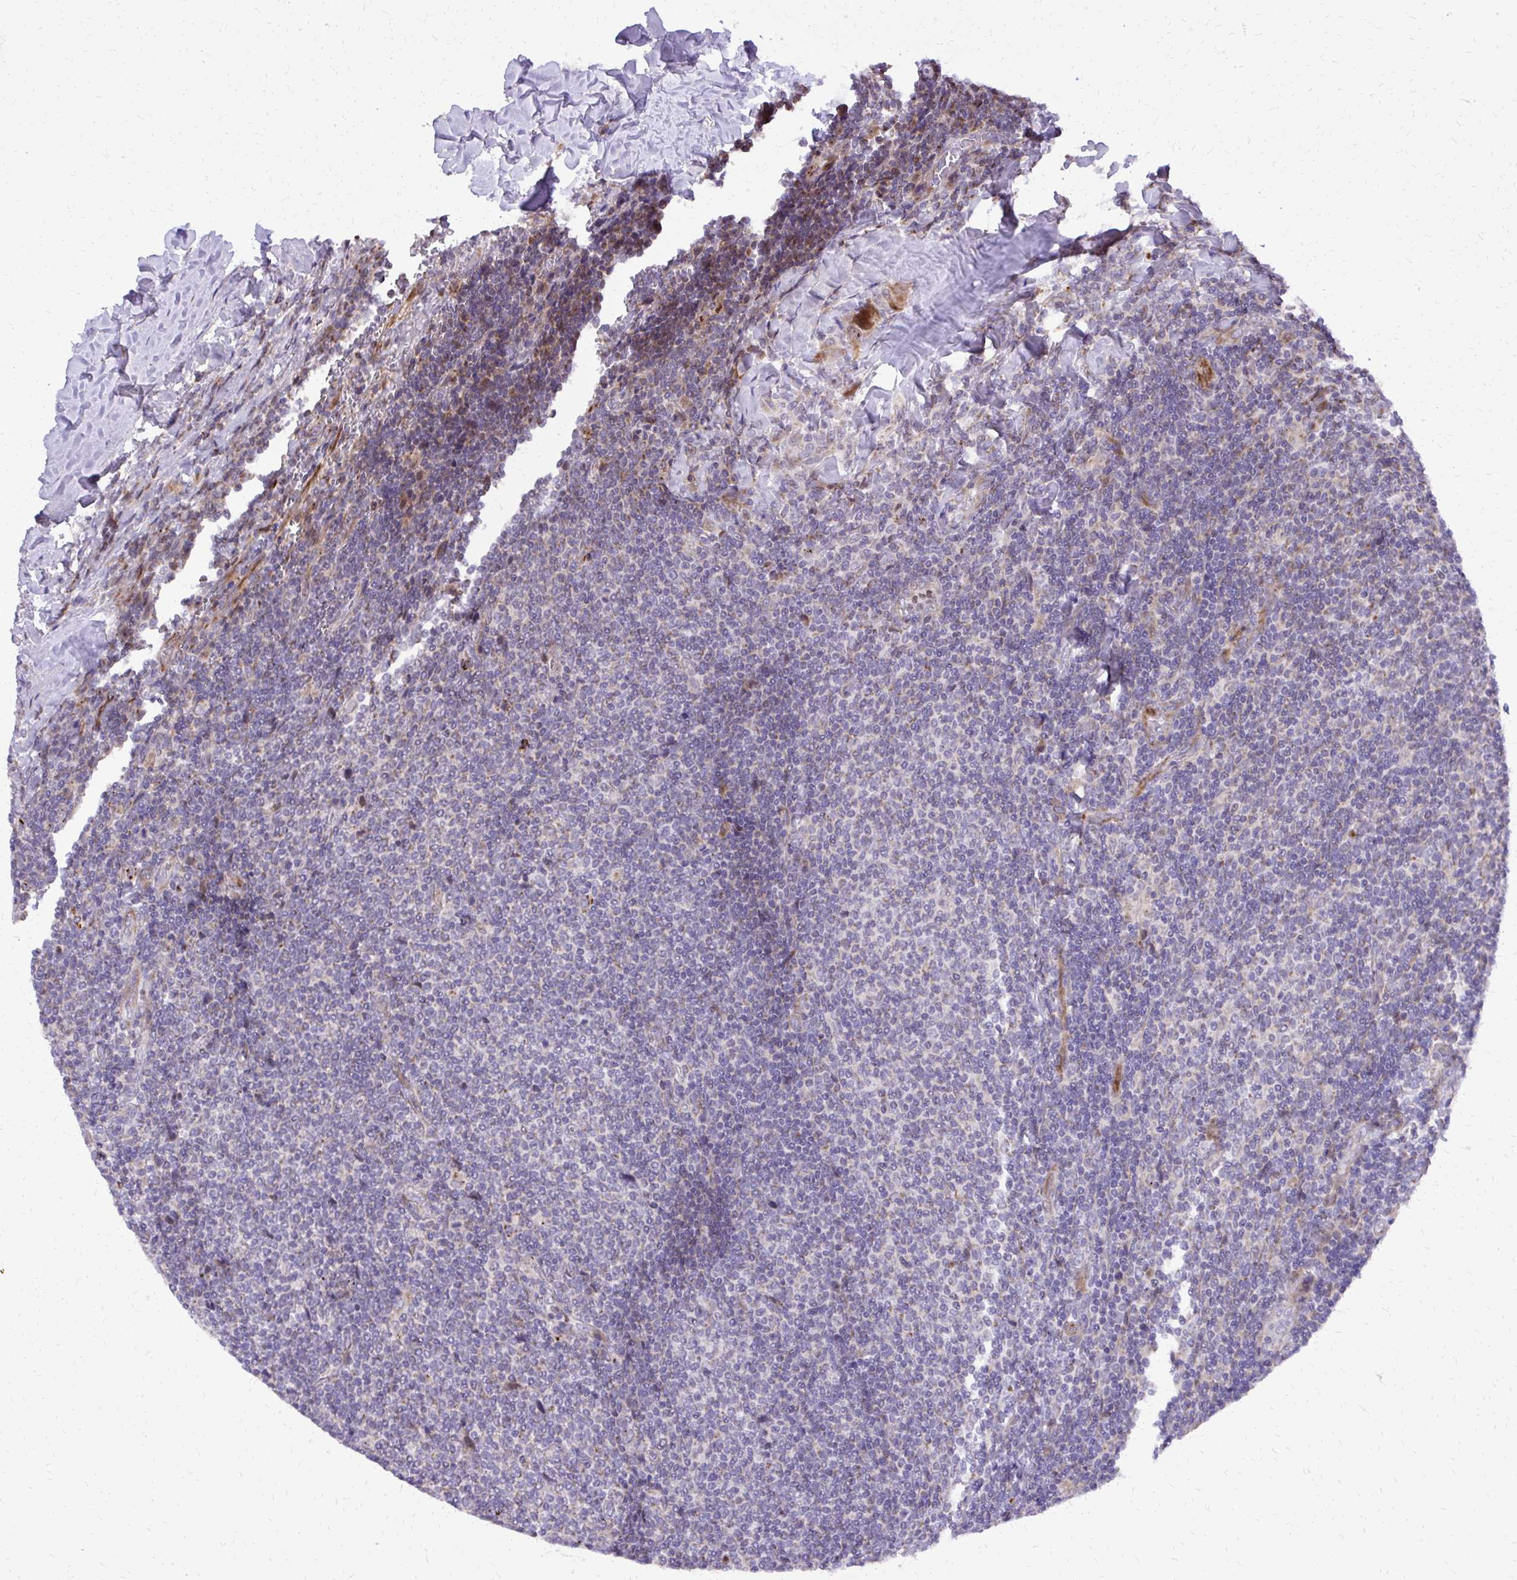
{"staining": {"intensity": "negative", "quantity": "none", "location": "none"}, "tissue": "lymphoma", "cell_type": "Tumor cells", "image_type": "cancer", "snomed": [{"axis": "morphology", "description": "Malignant lymphoma, non-Hodgkin's type, Low grade"}, {"axis": "topography", "description": "Lymph node"}], "caption": "DAB (3,3'-diaminobenzidine) immunohistochemical staining of low-grade malignant lymphoma, non-Hodgkin's type displays no significant staining in tumor cells.", "gene": "ABCC3", "patient": {"sex": "male", "age": 52}}